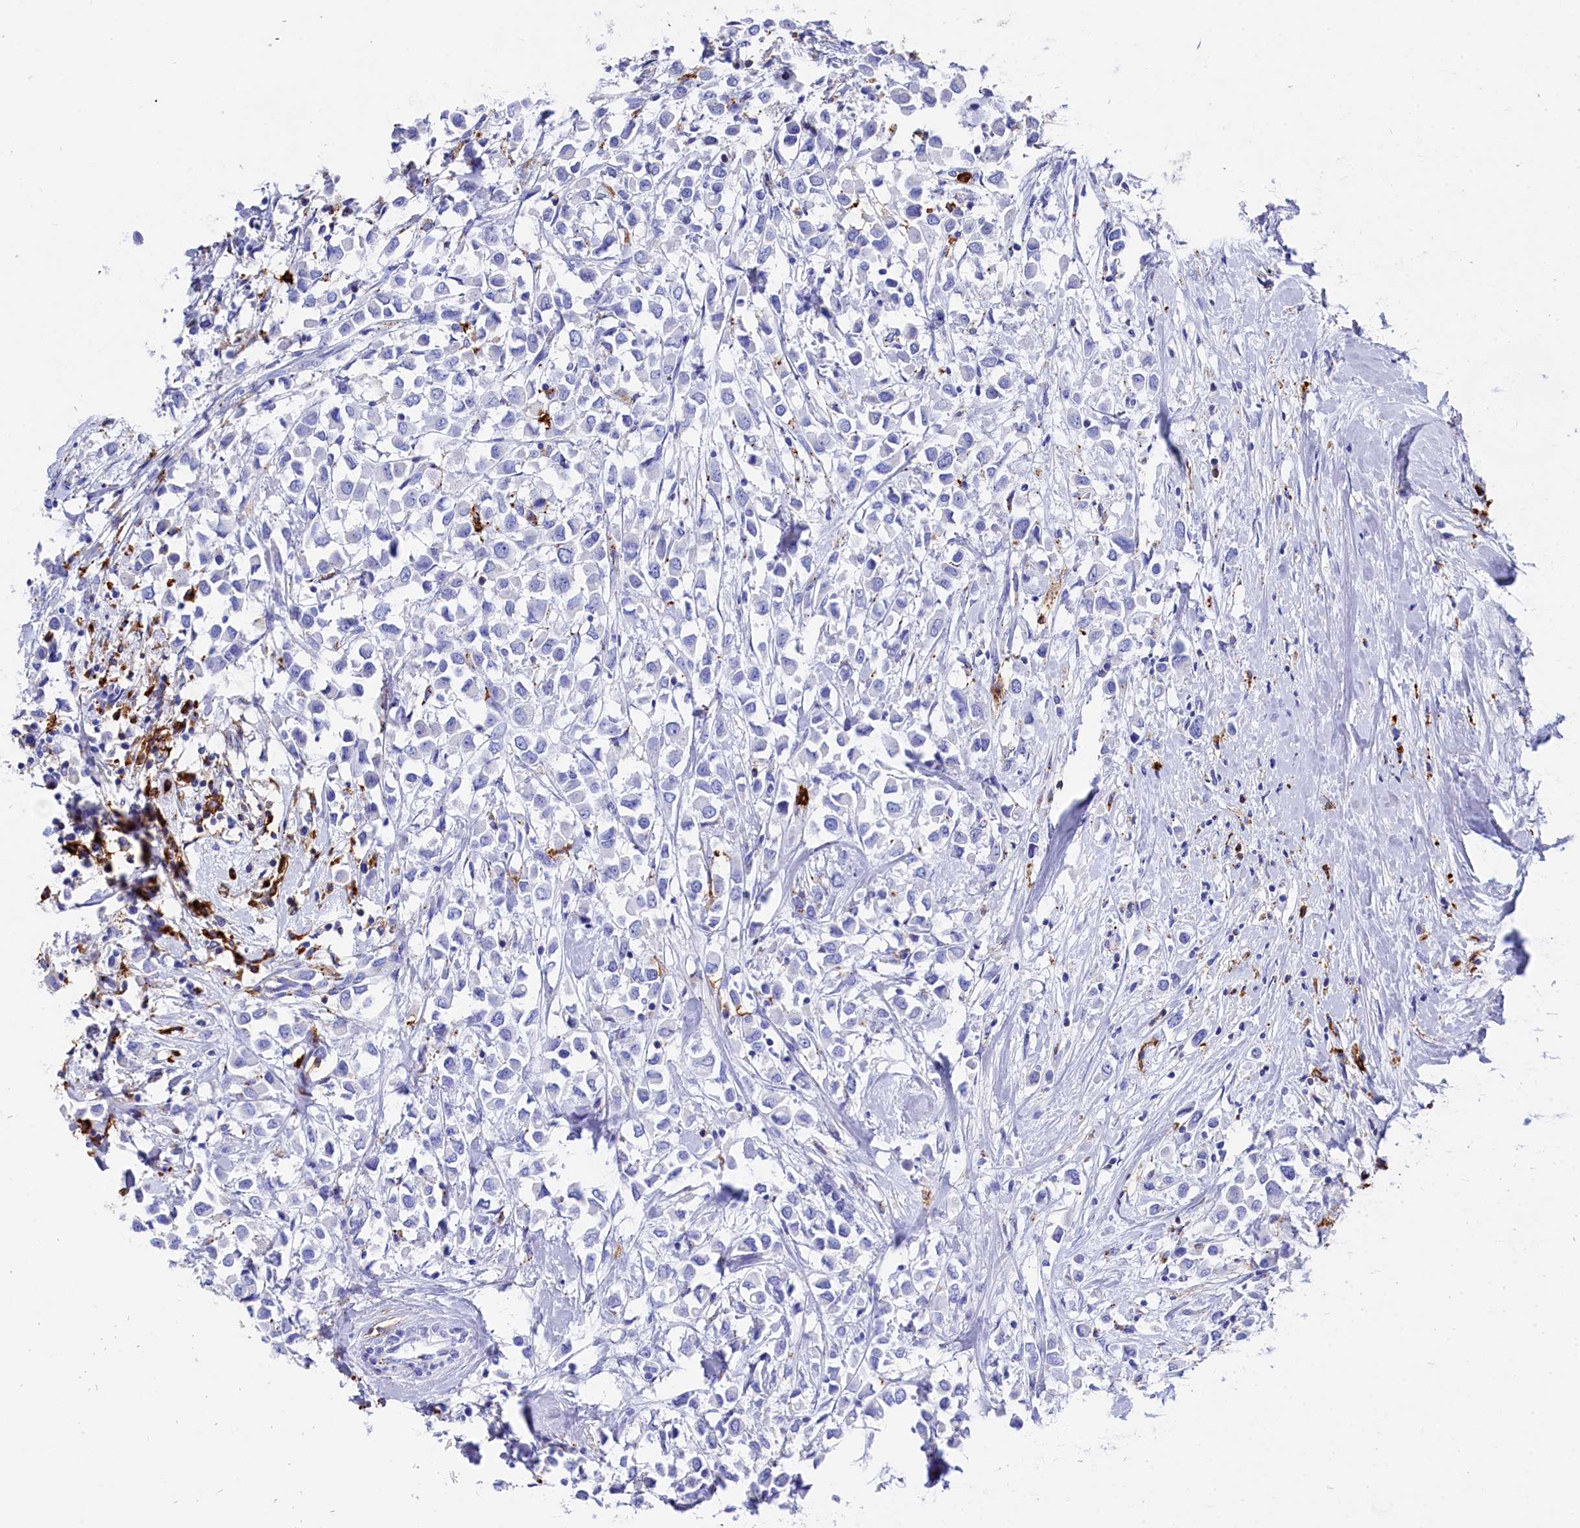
{"staining": {"intensity": "negative", "quantity": "none", "location": "none"}, "tissue": "breast cancer", "cell_type": "Tumor cells", "image_type": "cancer", "snomed": [{"axis": "morphology", "description": "Duct carcinoma"}, {"axis": "topography", "description": "Breast"}], "caption": "There is no significant expression in tumor cells of breast cancer.", "gene": "PLAC8", "patient": {"sex": "female", "age": 87}}